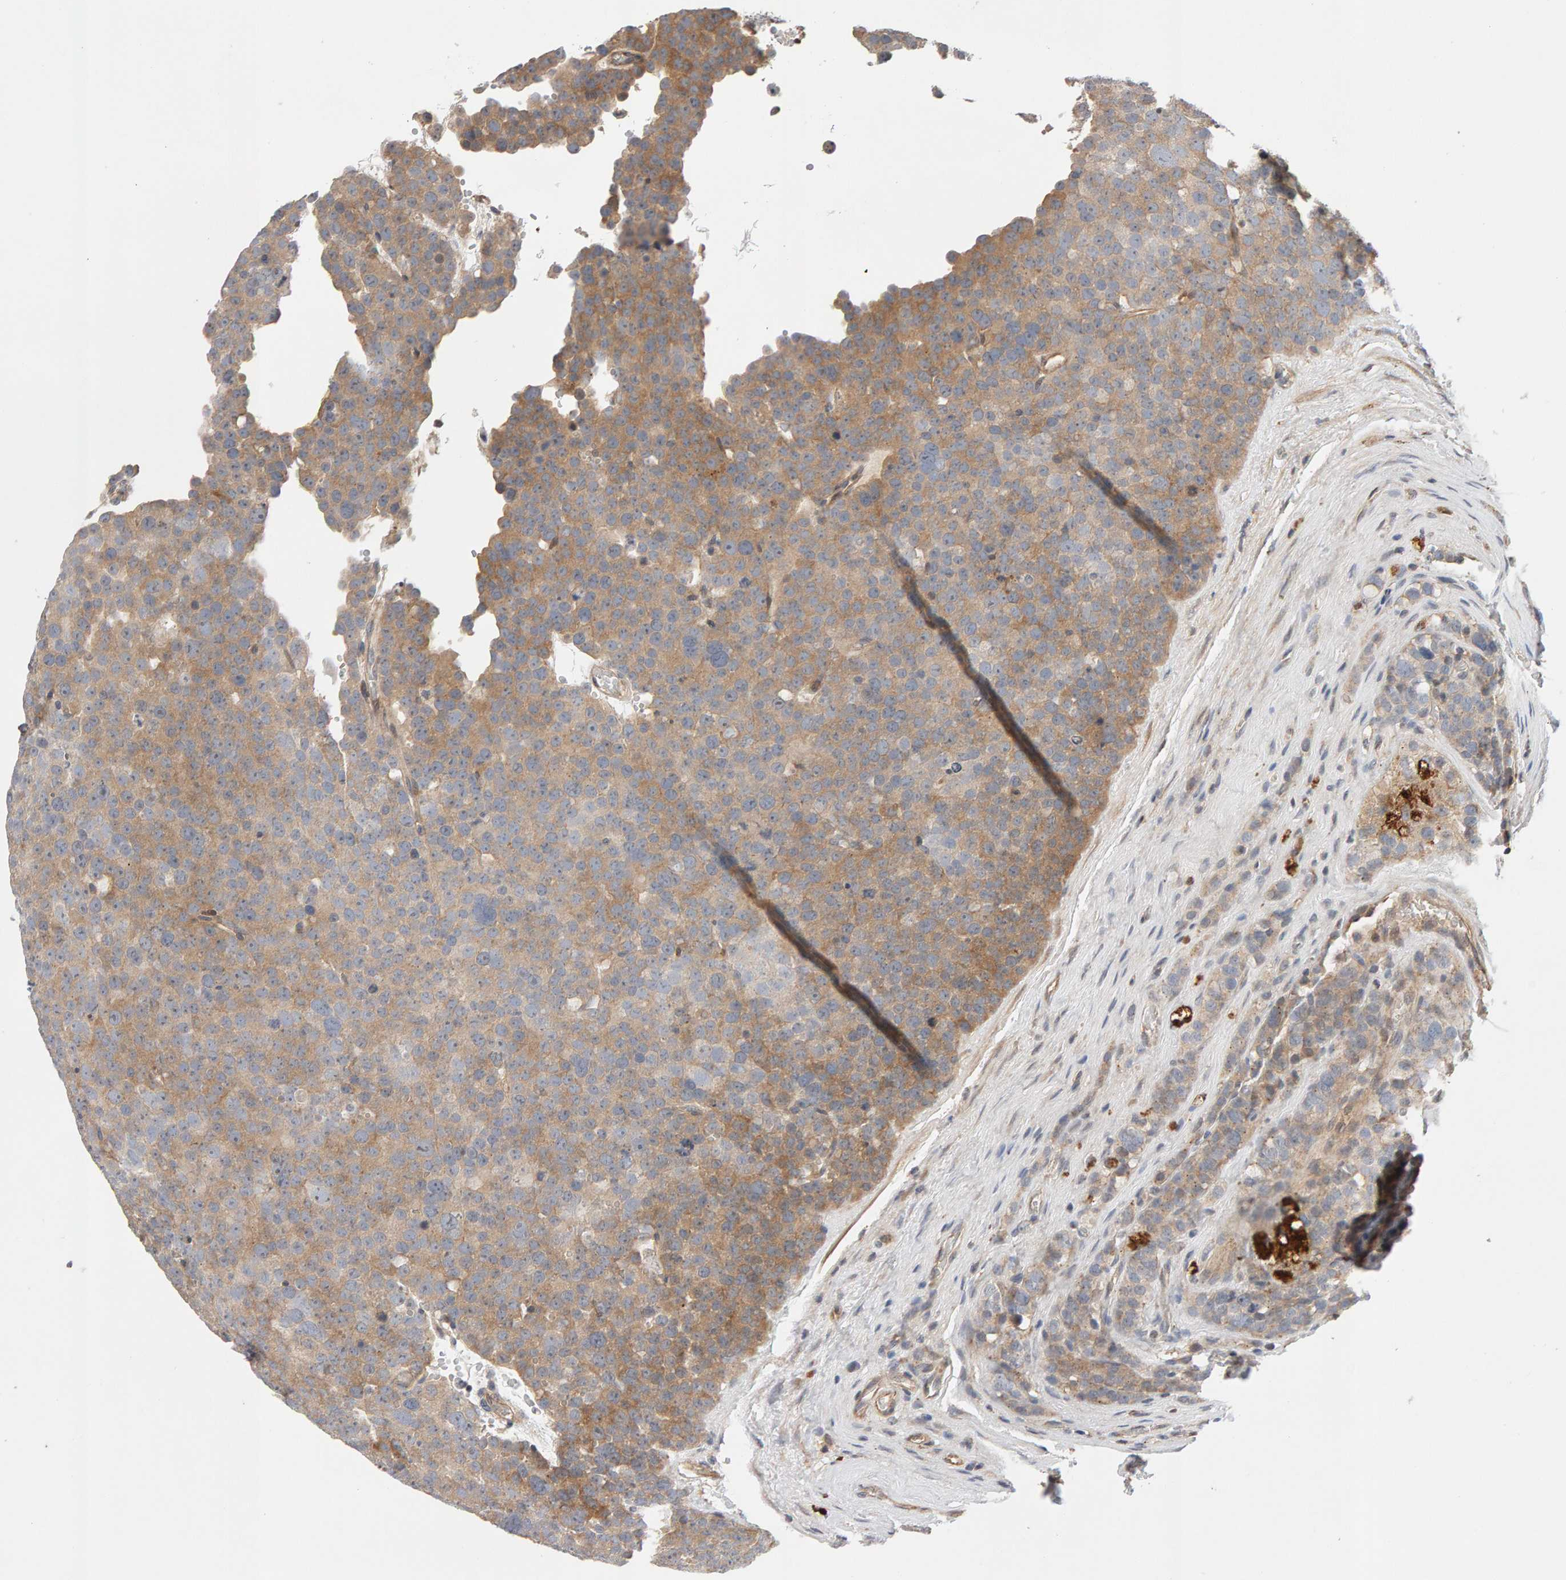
{"staining": {"intensity": "moderate", "quantity": "25%-75%", "location": "cytoplasmic/membranous"}, "tissue": "testis cancer", "cell_type": "Tumor cells", "image_type": "cancer", "snomed": [{"axis": "morphology", "description": "Seminoma, NOS"}, {"axis": "topography", "description": "Testis"}], "caption": "Human testis seminoma stained with a brown dye displays moderate cytoplasmic/membranous positive staining in about 25%-75% of tumor cells.", "gene": "LZTS1", "patient": {"sex": "male", "age": 71}}